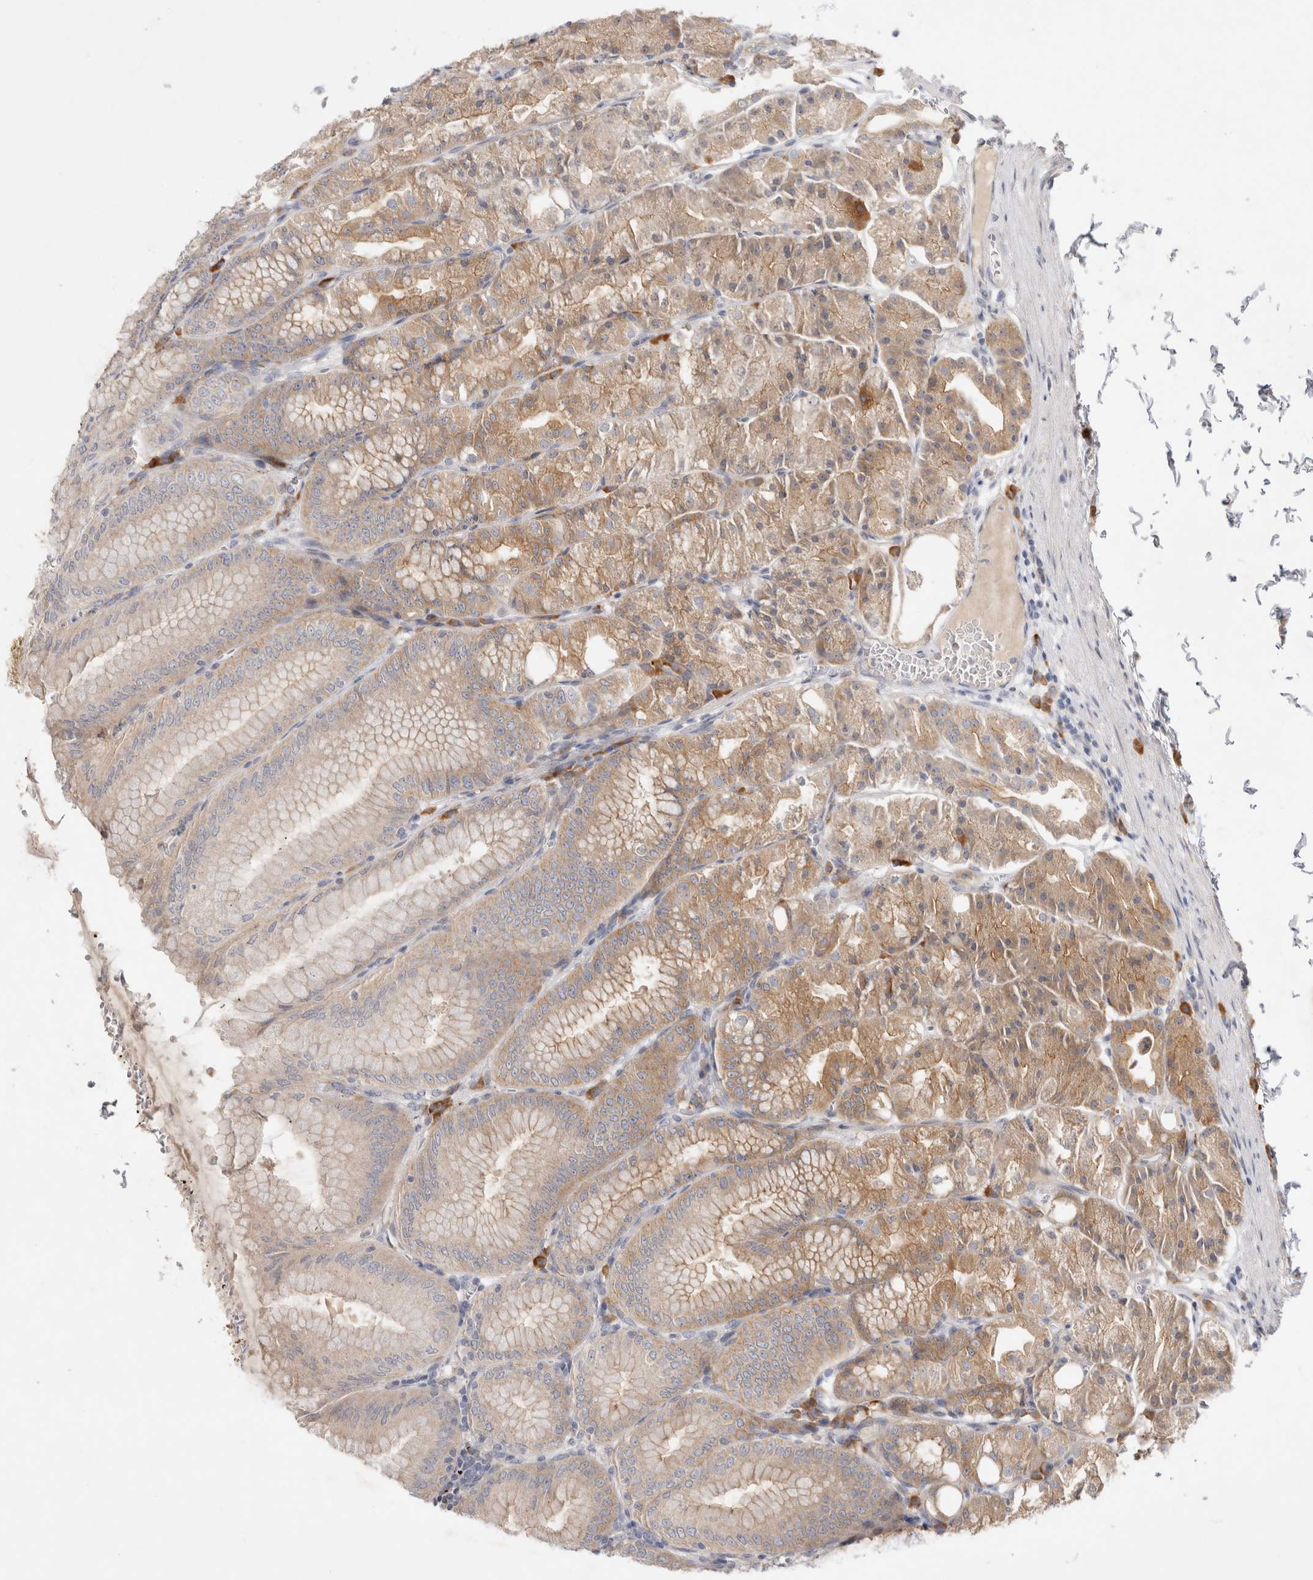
{"staining": {"intensity": "moderate", "quantity": ">75%", "location": "cytoplasmic/membranous"}, "tissue": "stomach", "cell_type": "Glandular cells", "image_type": "normal", "snomed": [{"axis": "morphology", "description": "Normal tissue, NOS"}, {"axis": "topography", "description": "Stomach, lower"}], "caption": "Brown immunohistochemical staining in normal human stomach displays moderate cytoplasmic/membranous expression in about >75% of glandular cells.", "gene": "NEDD4L", "patient": {"sex": "male", "age": 71}}